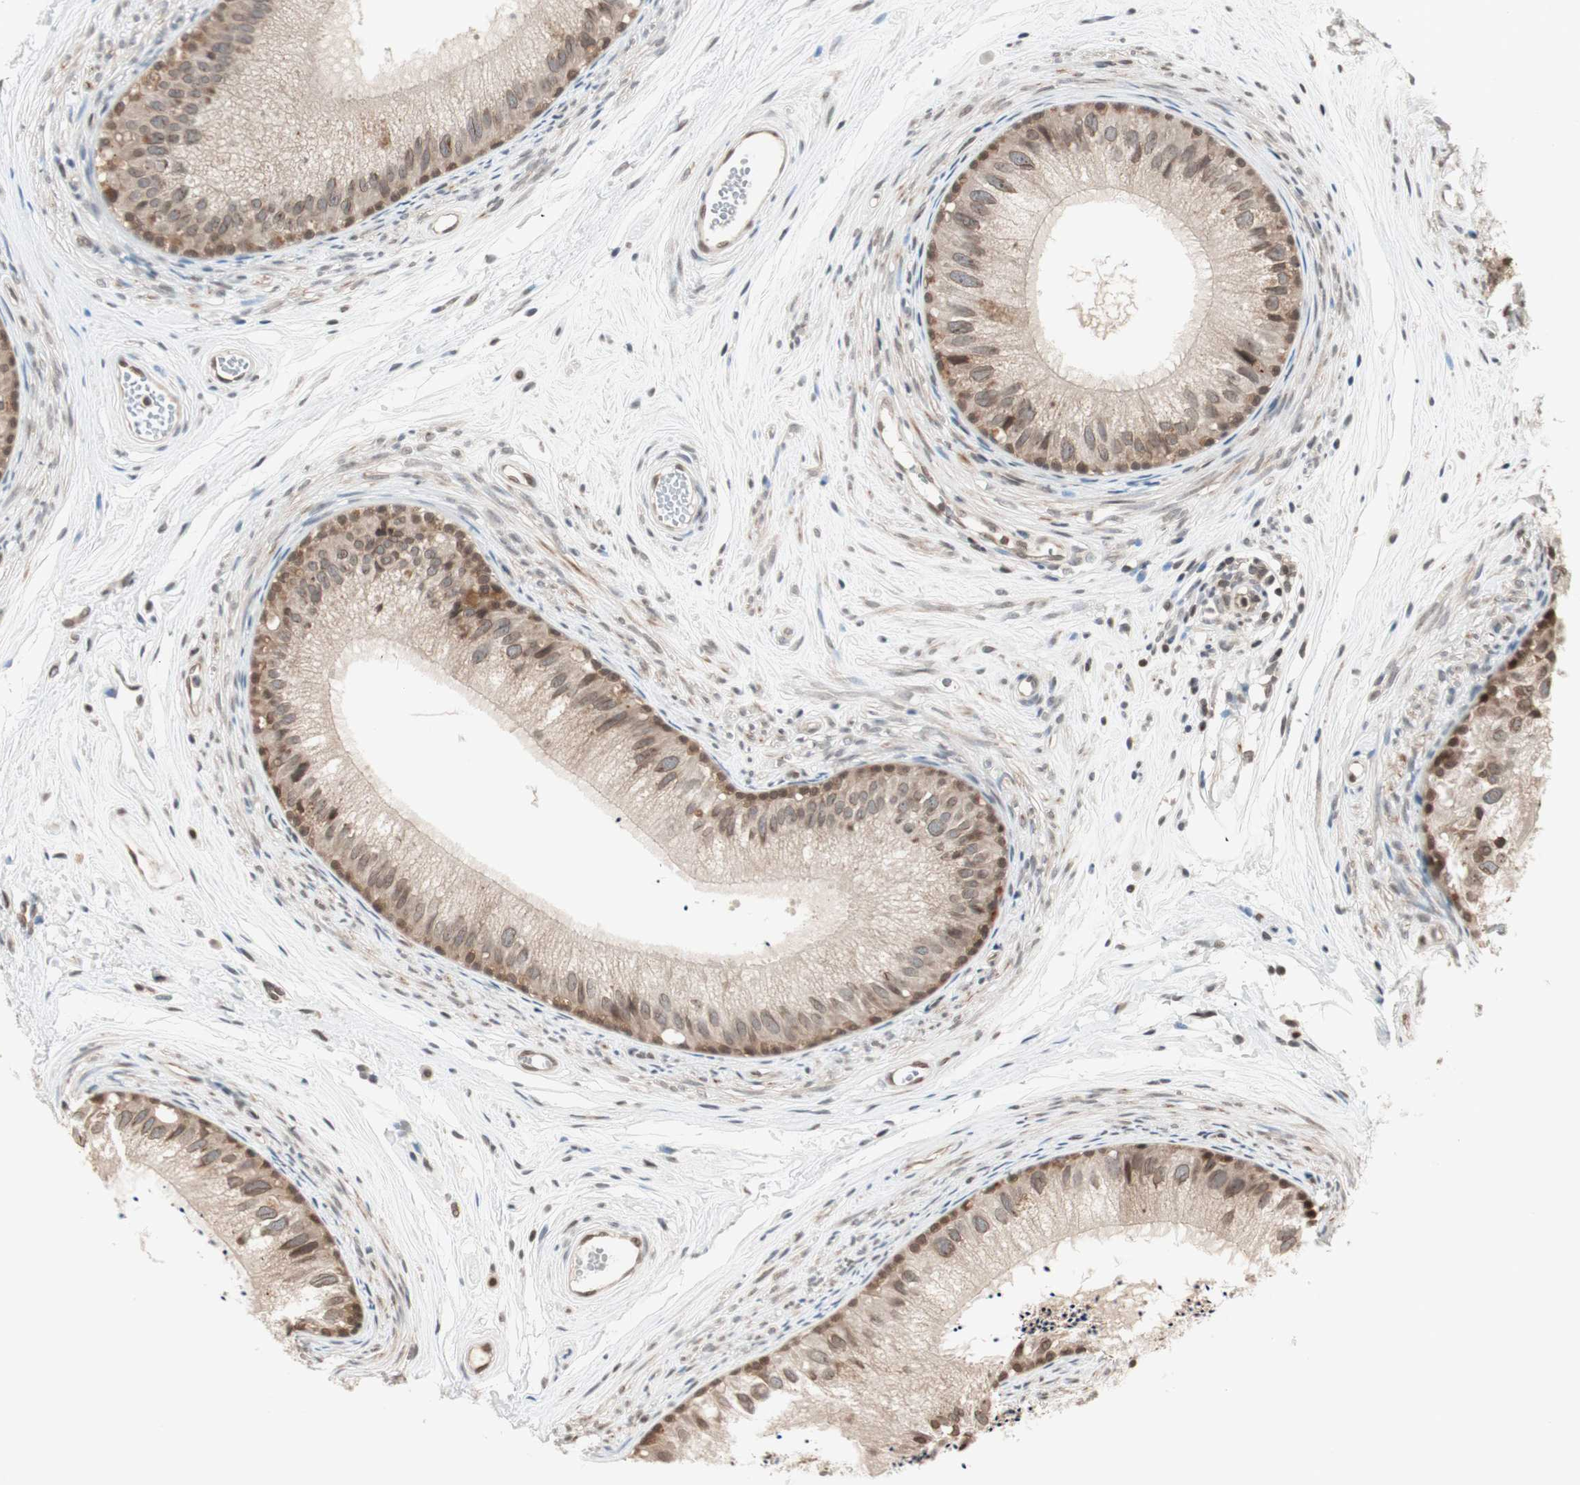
{"staining": {"intensity": "moderate", "quantity": "25%-75%", "location": "cytoplasmic/membranous,nuclear"}, "tissue": "epididymis", "cell_type": "Glandular cells", "image_type": "normal", "snomed": [{"axis": "morphology", "description": "Normal tissue, NOS"}, {"axis": "topography", "description": "Epididymis"}], "caption": "High-magnification brightfield microscopy of normal epididymis stained with DAB (3,3'-diaminobenzidine) (brown) and counterstained with hematoxylin (blue). glandular cells exhibit moderate cytoplasmic/membranous,nuclear expression is identified in about25%-75% of cells.", "gene": "UBE2I", "patient": {"sex": "male", "age": 56}}